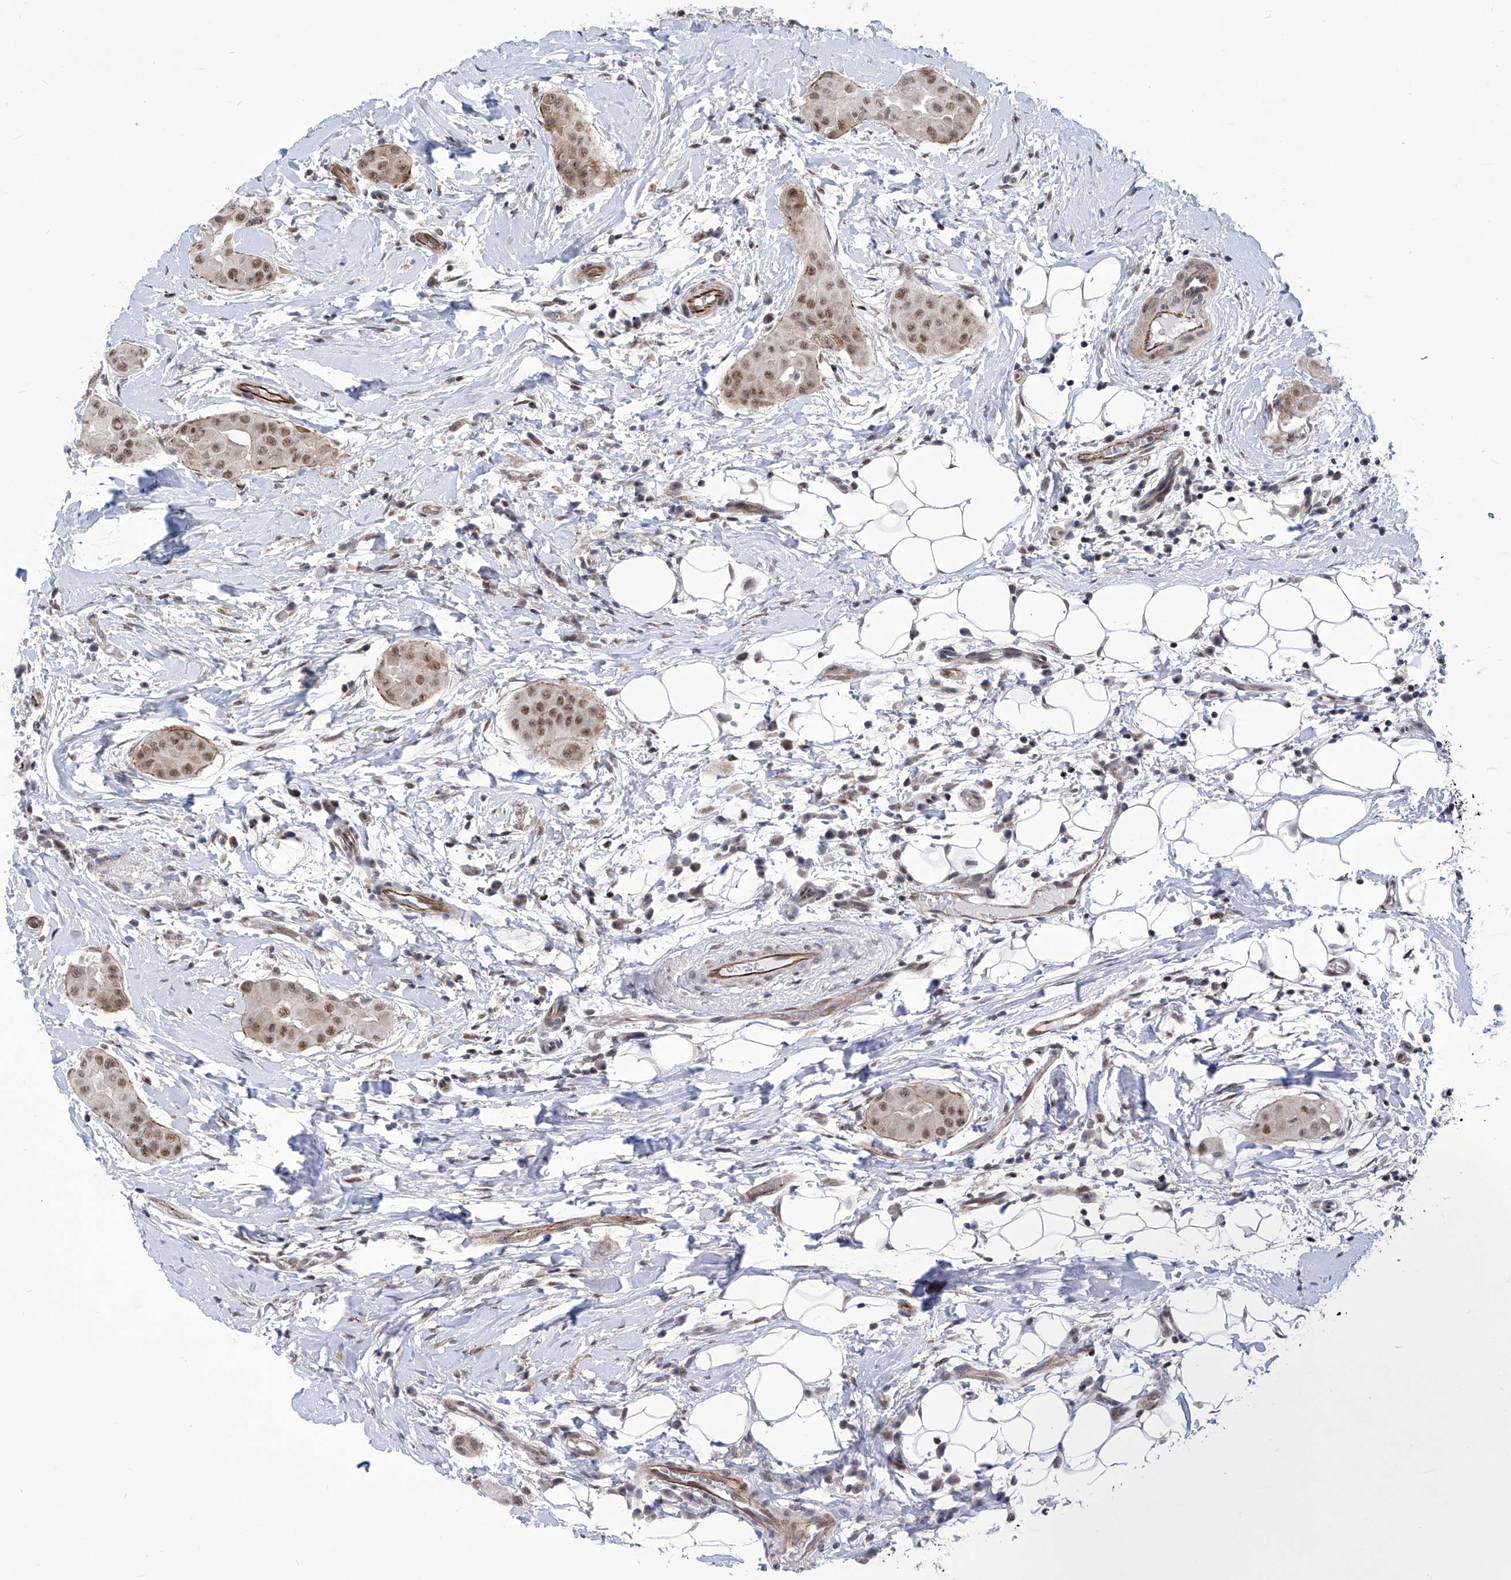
{"staining": {"intensity": "moderate", "quantity": ">75%", "location": "nuclear"}, "tissue": "thyroid cancer", "cell_type": "Tumor cells", "image_type": "cancer", "snomed": [{"axis": "morphology", "description": "Papillary adenocarcinoma, NOS"}, {"axis": "topography", "description": "Thyroid gland"}], "caption": "Approximately >75% of tumor cells in papillary adenocarcinoma (thyroid) reveal moderate nuclear protein positivity as visualized by brown immunohistochemical staining.", "gene": "CEP290", "patient": {"sex": "male", "age": 33}}